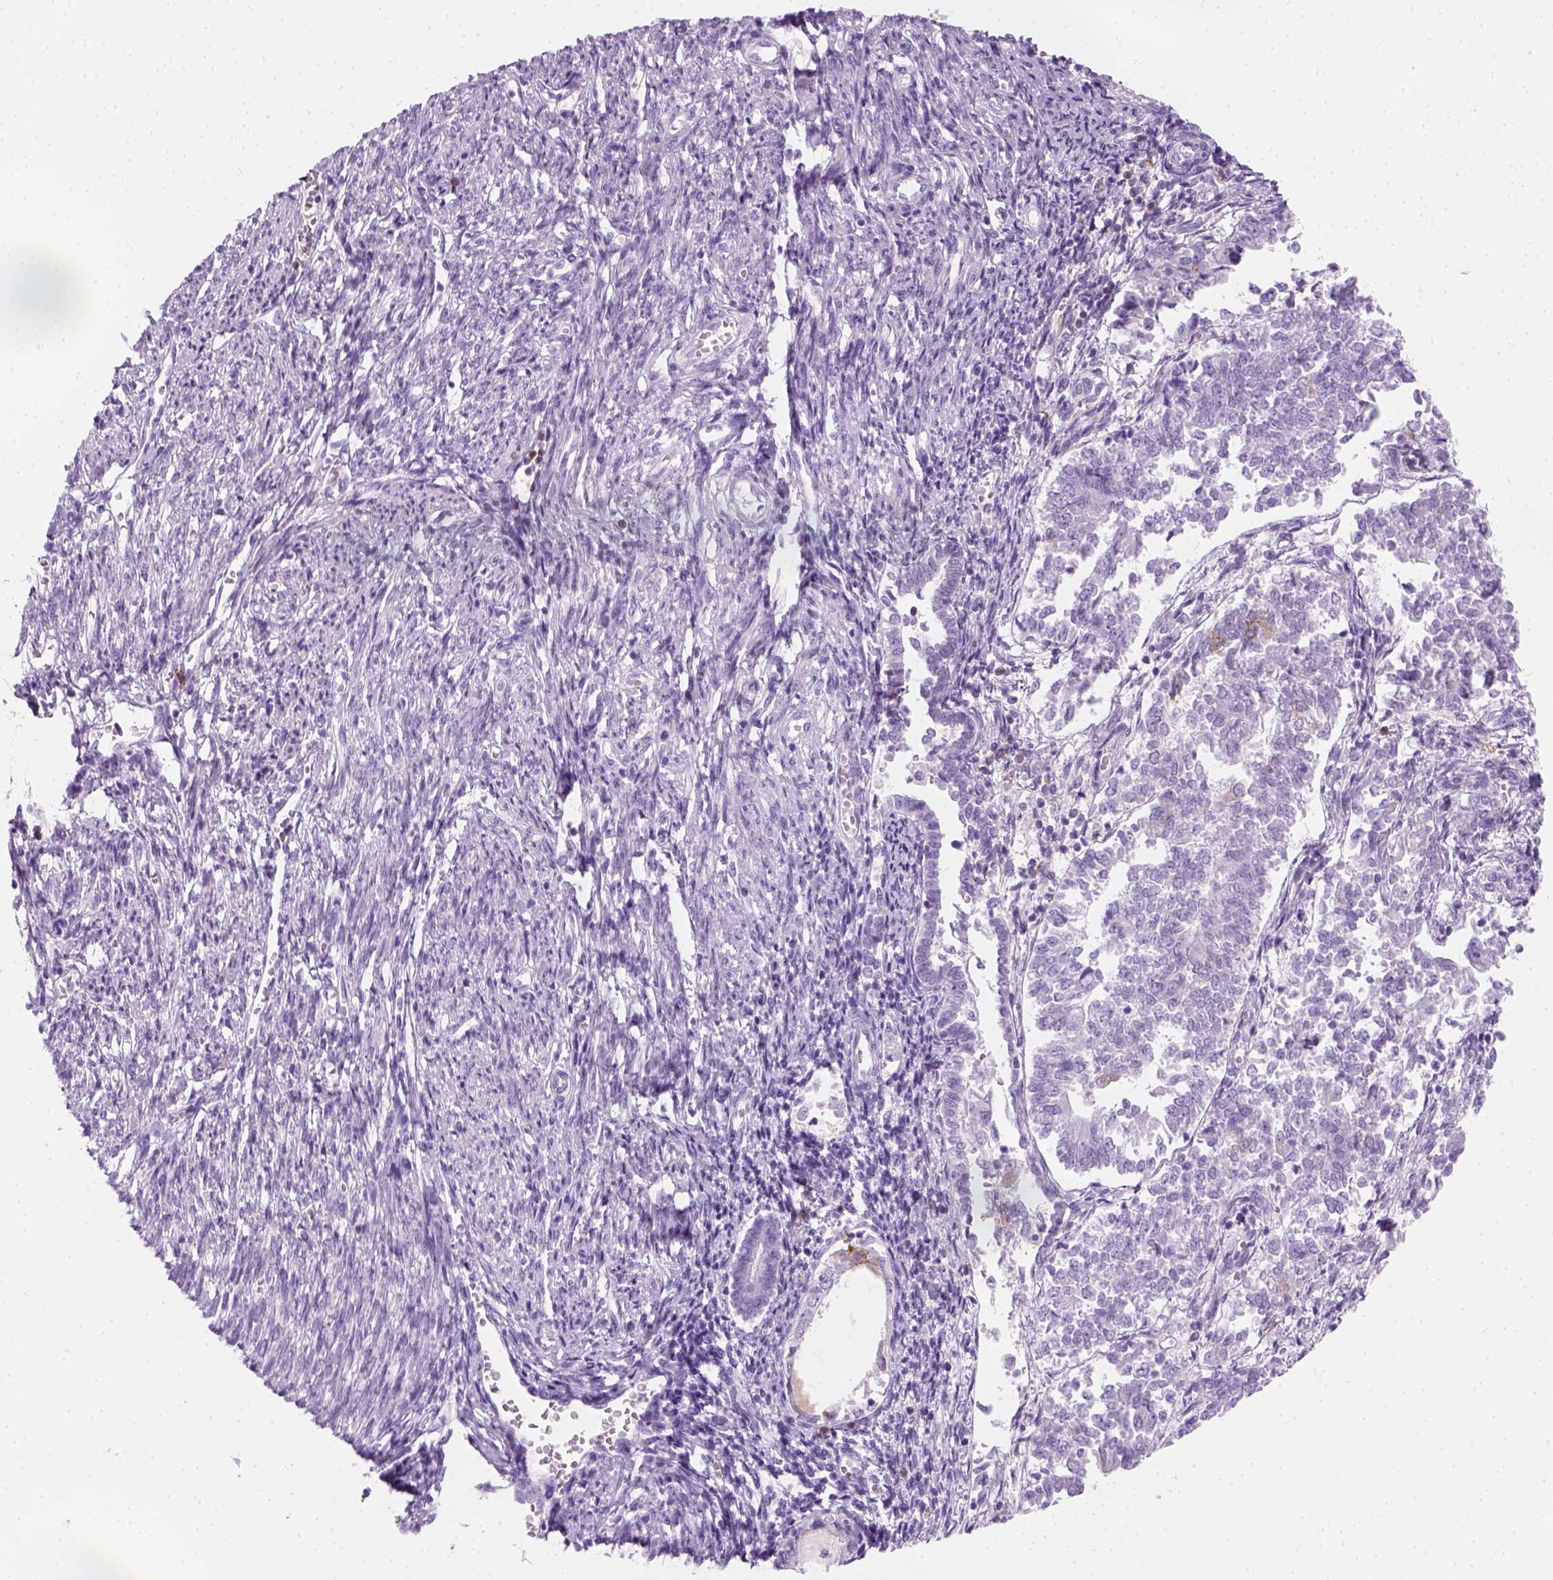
{"staining": {"intensity": "negative", "quantity": "none", "location": "none"}, "tissue": "endometrial cancer", "cell_type": "Tumor cells", "image_type": "cancer", "snomed": [{"axis": "morphology", "description": "Adenocarcinoma, NOS"}, {"axis": "topography", "description": "Endometrium"}], "caption": "The immunohistochemistry (IHC) image has no significant staining in tumor cells of endometrial adenocarcinoma tissue.", "gene": "AQP3", "patient": {"sex": "female", "age": 65}}